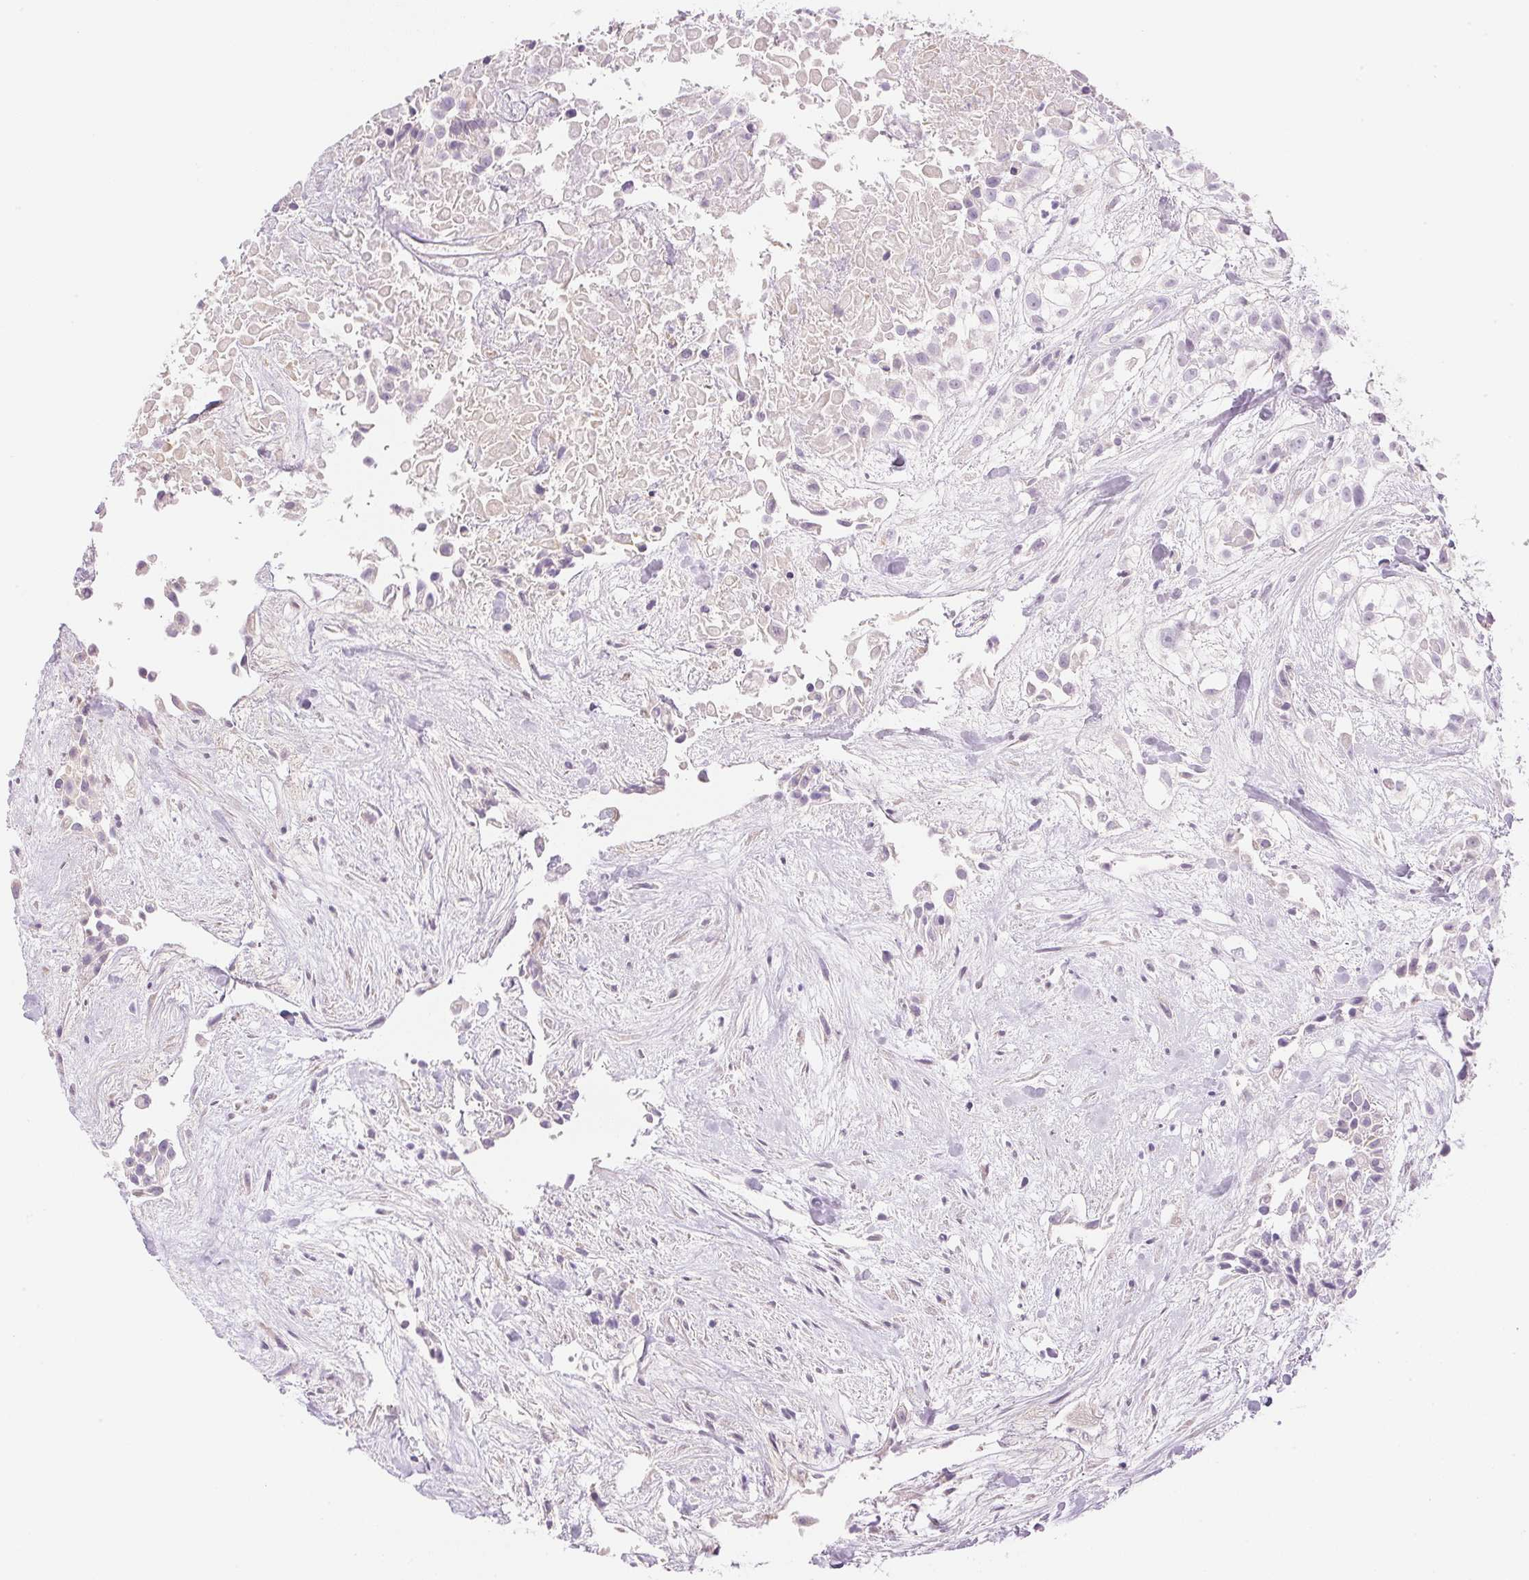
{"staining": {"intensity": "negative", "quantity": "none", "location": "none"}, "tissue": "urothelial cancer", "cell_type": "Tumor cells", "image_type": "cancer", "snomed": [{"axis": "morphology", "description": "Urothelial carcinoma, High grade"}, {"axis": "topography", "description": "Urinary bladder"}], "caption": "Immunohistochemical staining of human urothelial cancer reveals no significant positivity in tumor cells. (DAB IHC with hematoxylin counter stain).", "gene": "TEKT1", "patient": {"sex": "male", "age": 56}}